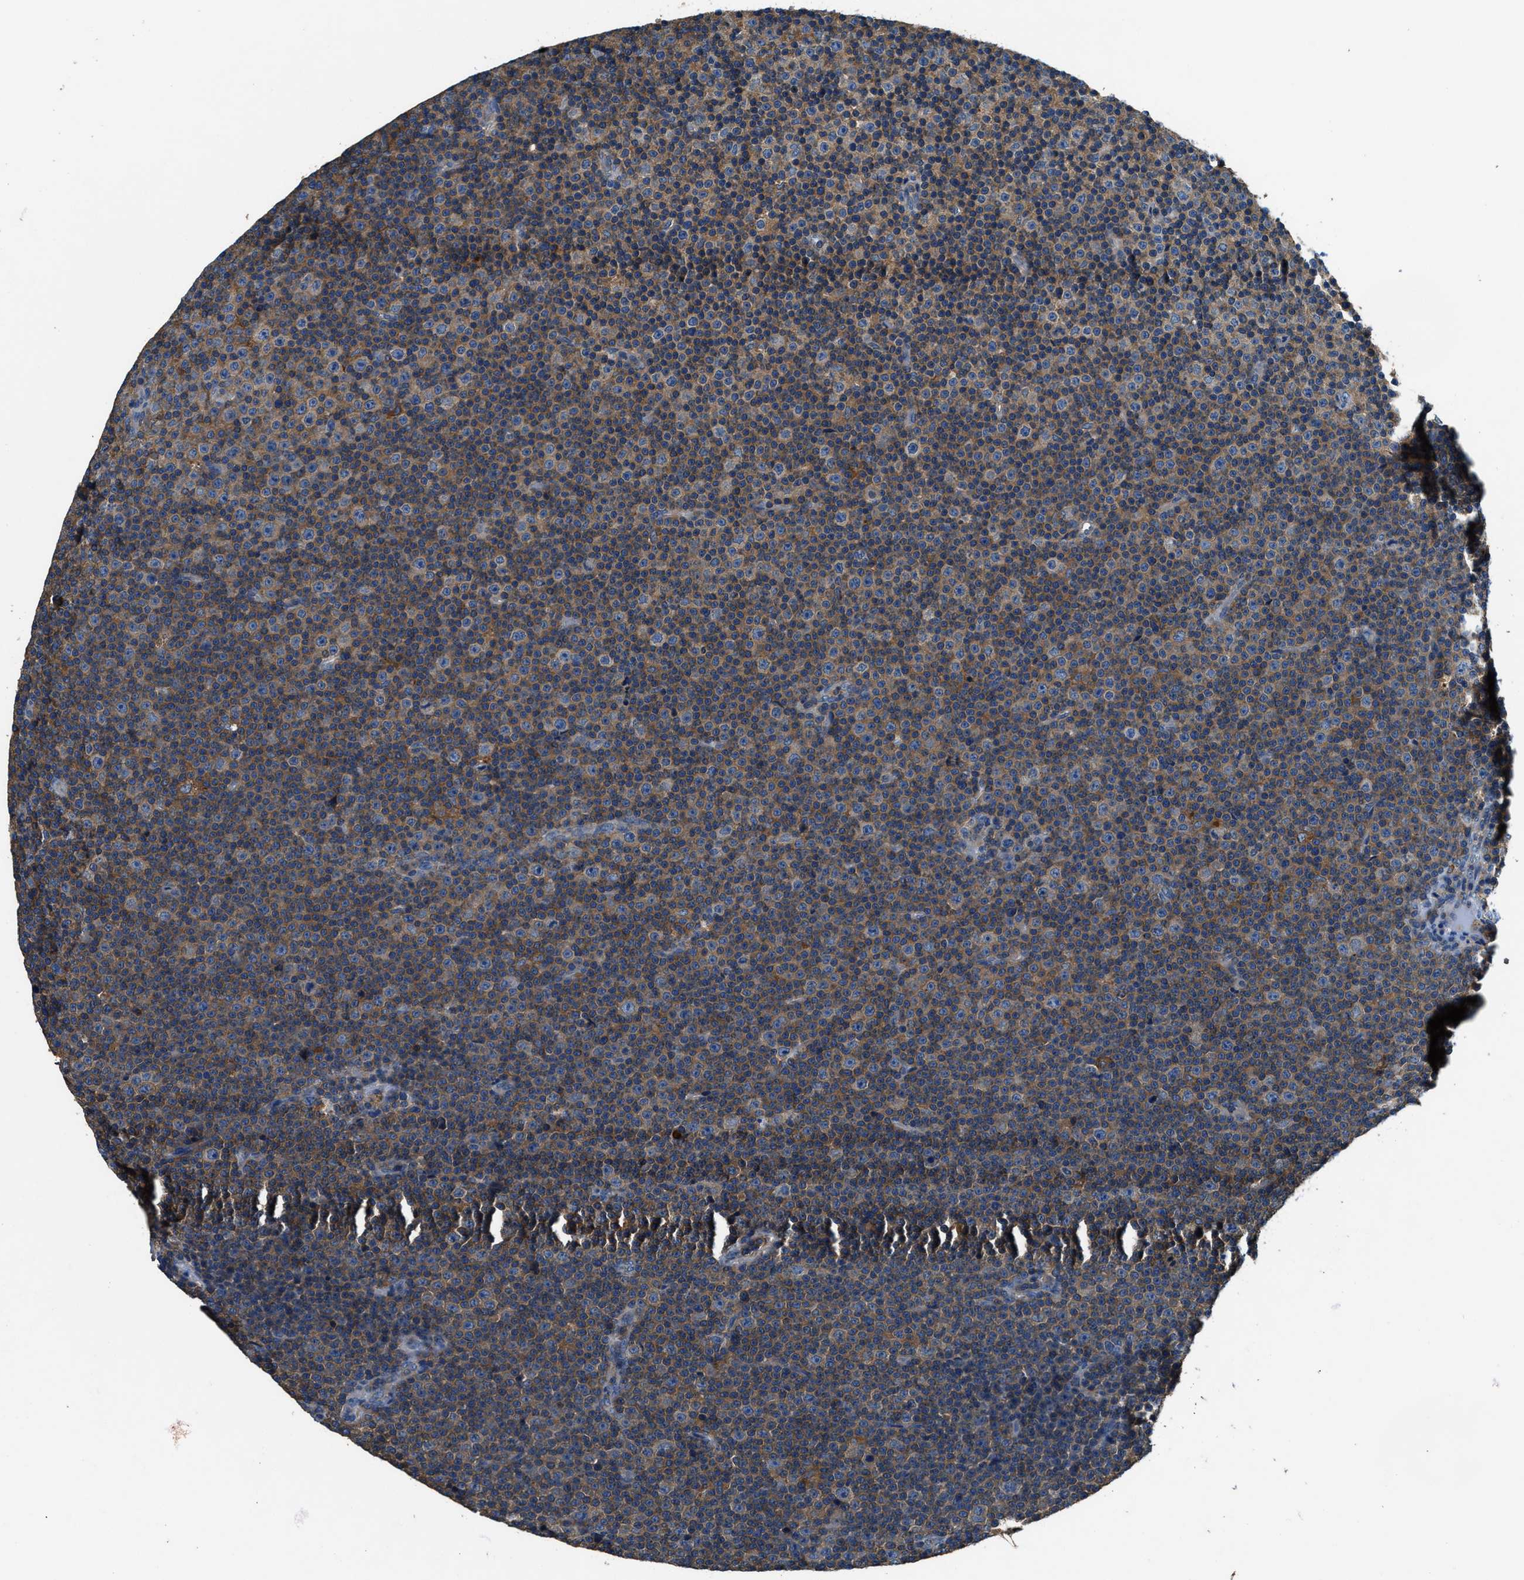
{"staining": {"intensity": "weak", "quantity": "25%-75%", "location": "cytoplasmic/membranous"}, "tissue": "lymphoma", "cell_type": "Tumor cells", "image_type": "cancer", "snomed": [{"axis": "morphology", "description": "Malignant lymphoma, non-Hodgkin's type, Low grade"}, {"axis": "topography", "description": "Lymph node"}], "caption": "Immunohistochemical staining of human low-grade malignant lymphoma, non-Hodgkin's type exhibits low levels of weak cytoplasmic/membranous protein staining in approximately 25%-75% of tumor cells. Nuclei are stained in blue.", "gene": "BLOC1S1", "patient": {"sex": "female", "age": 67}}